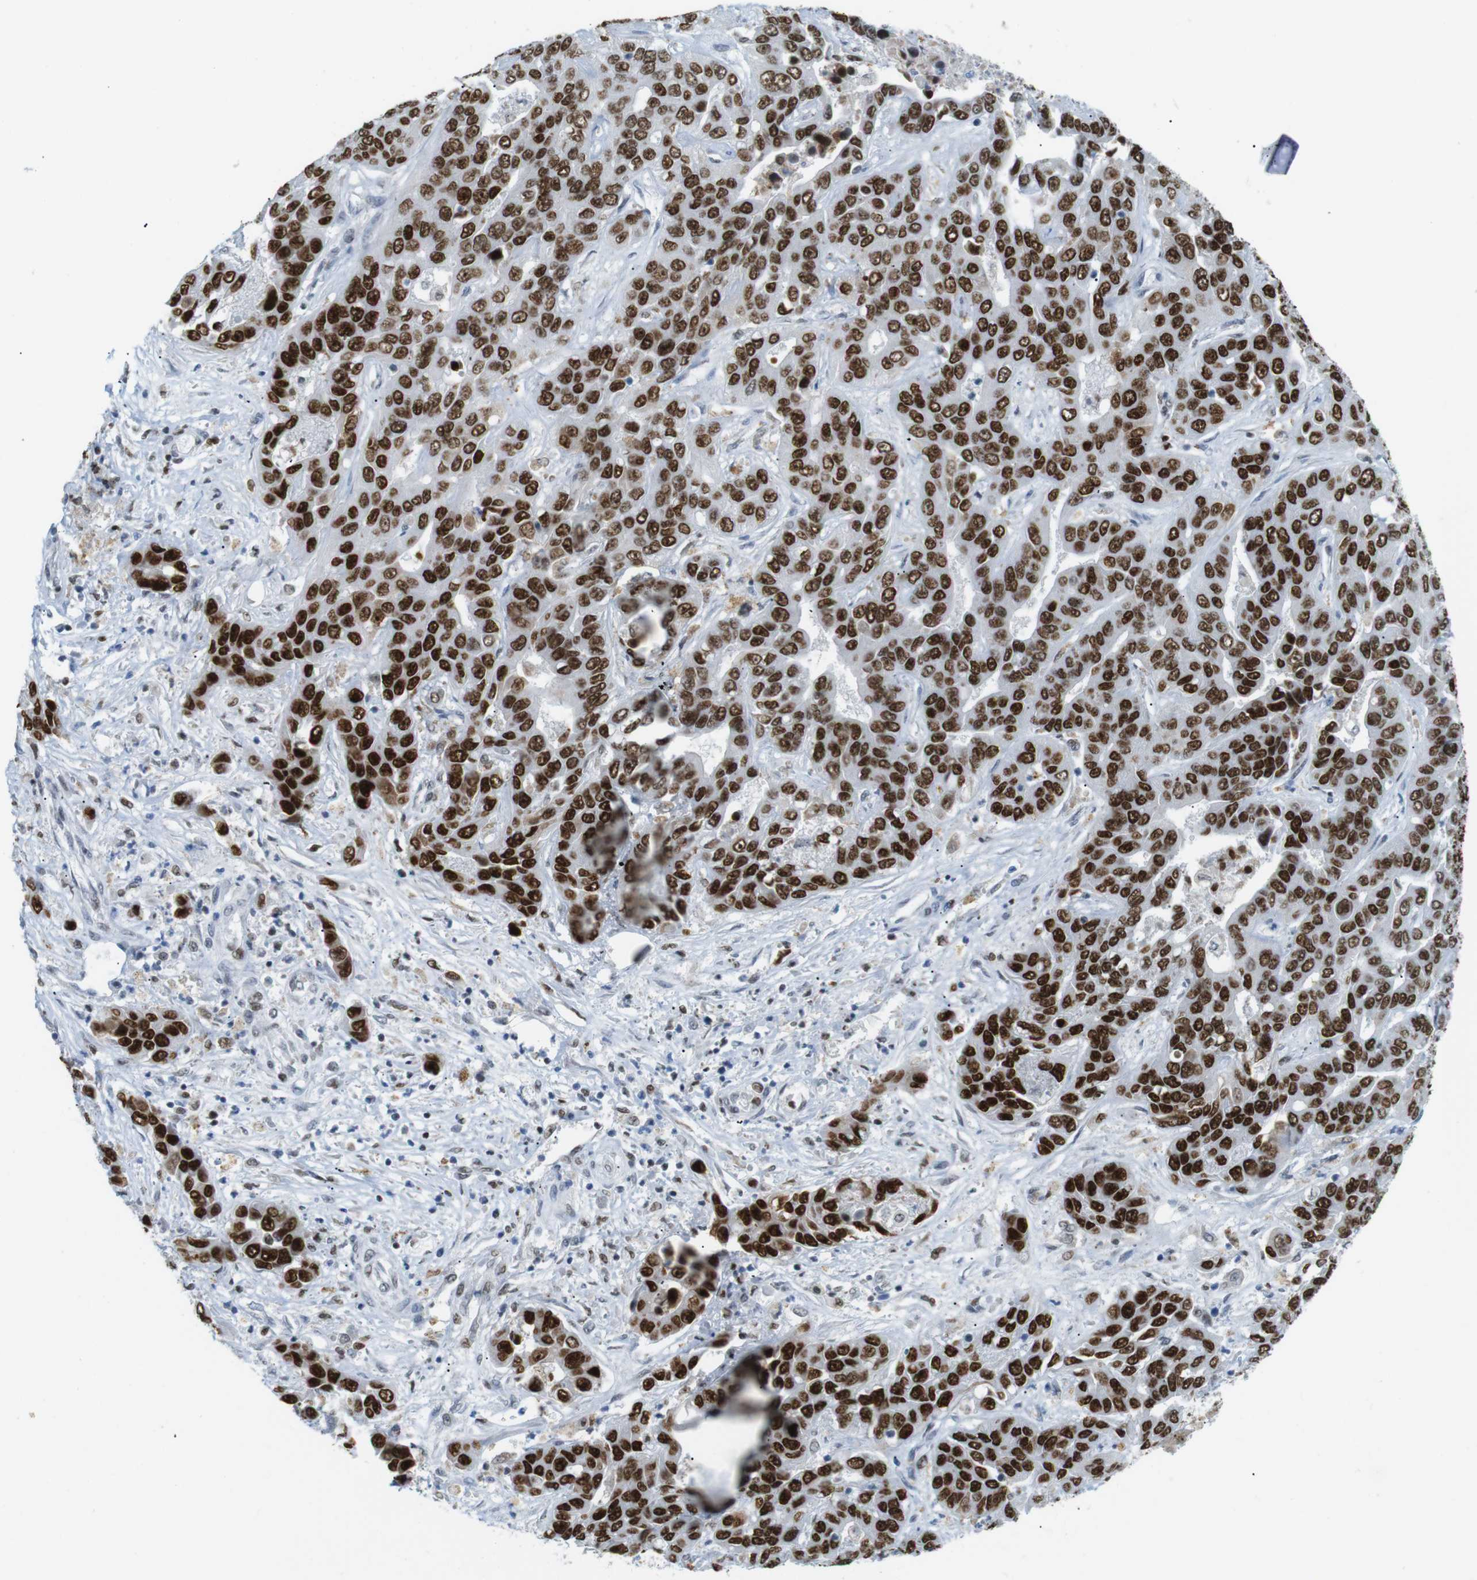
{"staining": {"intensity": "strong", "quantity": ">75%", "location": "nuclear"}, "tissue": "liver cancer", "cell_type": "Tumor cells", "image_type": "cancer", "snomed": [{"axis": "morphology", "description": "Cholangiocarcinoma"}, {"axis": "topography", "description": "Liver"}], "caption": "IHC (DAB (3,3'-diaminobenzidine)) staining of liver cancer (cholangiocarcinoma) demonstrates strong nuclear protein staining in about >75% of tumor cells.", "gene": "RIOX2", "patient": {"sex": "female", "age": 52}}